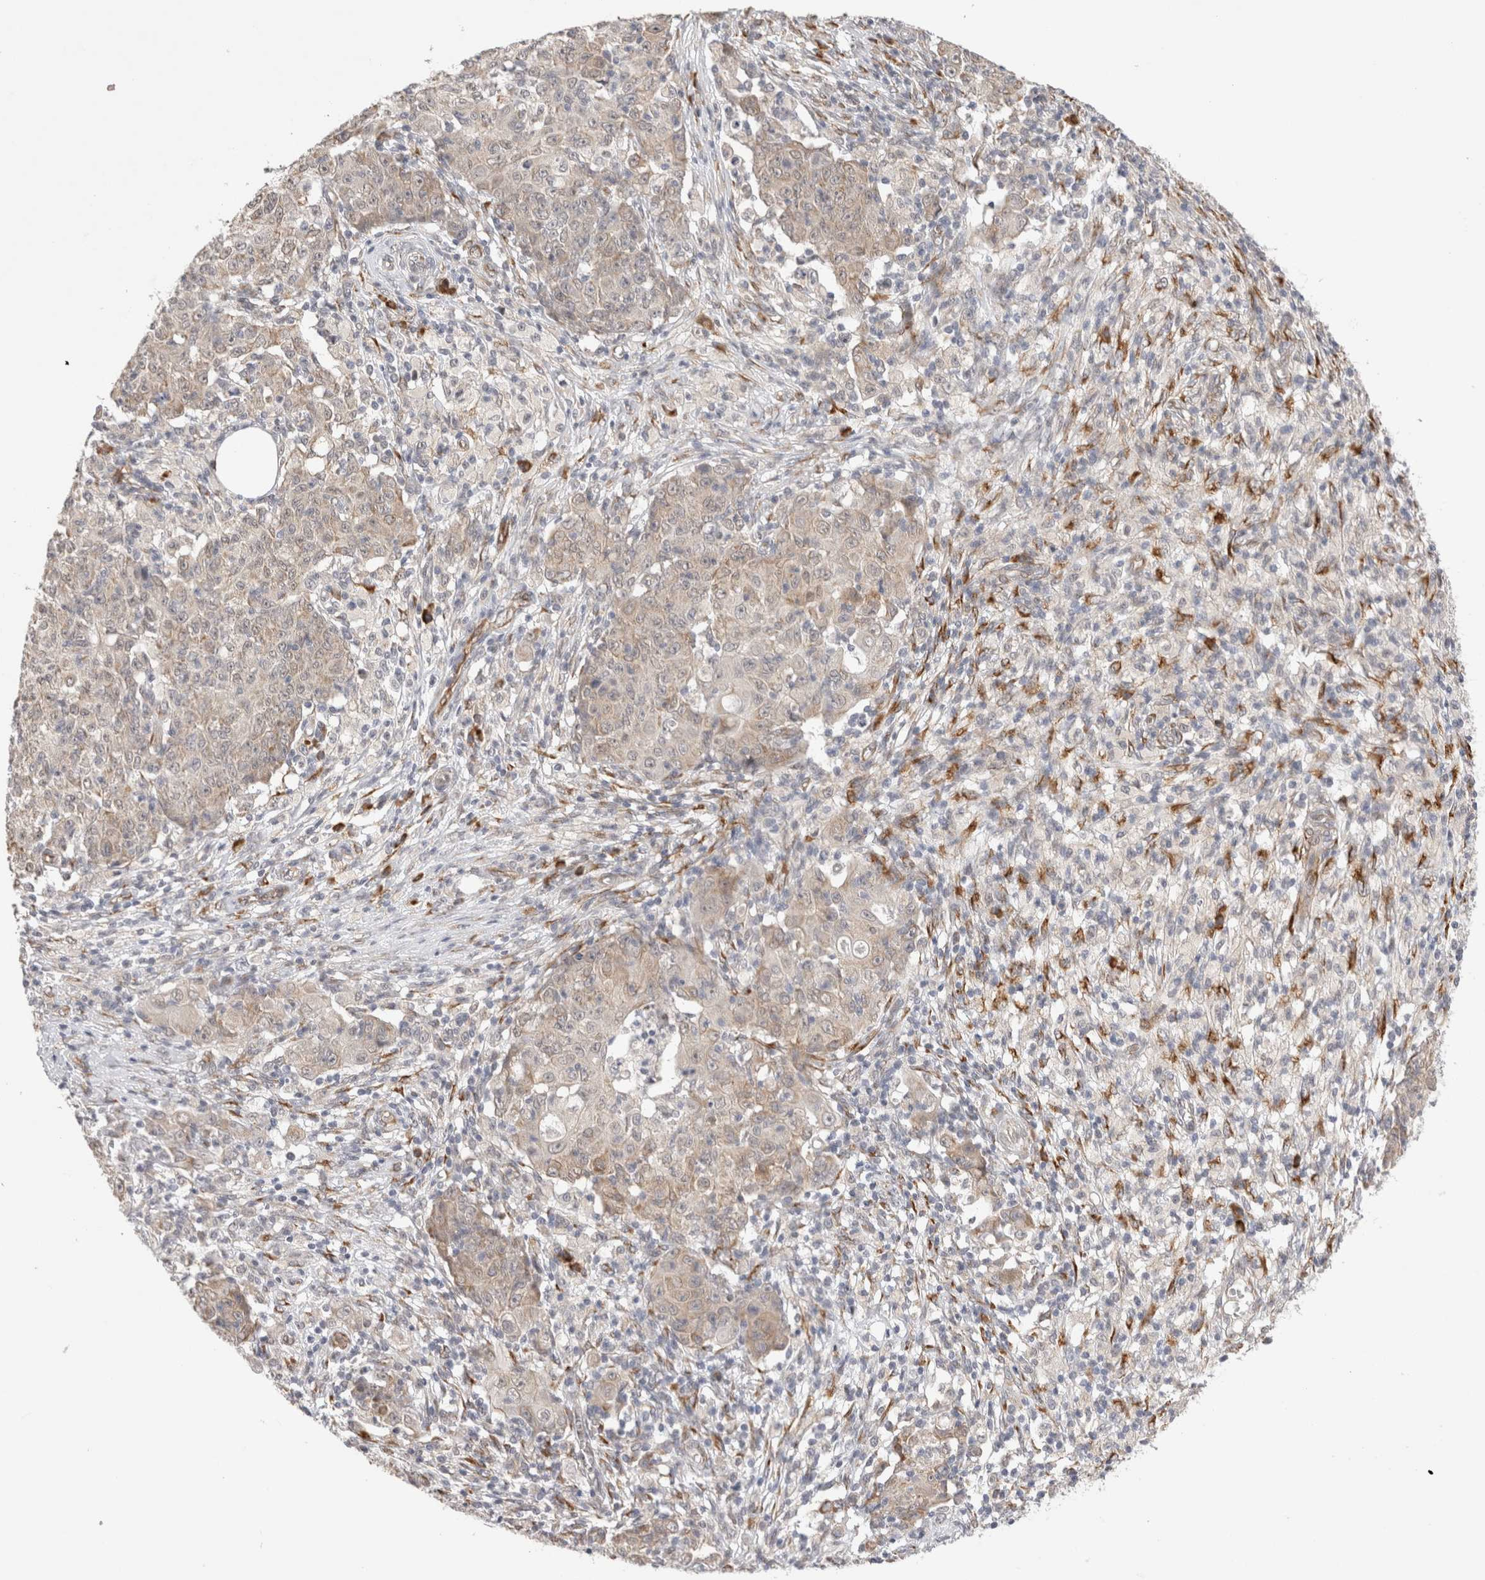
{"staining": {"intensity": "weak", "quantity": "25%-75%", "location": "cytoplasmic/membranous"}, "tissue": "ovarian cancer", "cell_type": "Tumor cells", "image_type": "cancer", "snomed": [{"axis": "morphology", "description": "Carcinoma, endometroid"}, {"axis": "topography", "description": "Ovary"}], "caption": "DAB immunohistochemical staining of human ovarian endometroid carcinoma shows weak cytoplasmic/membranous protein staining in approximately 25%-75% of tumor cells. The protein is stained brown, and the nuclei are stained in blue (DAB IHC with brightfield microscopy, high magnification).", "gene": "HDLBP", "patient": {"sex": "female", "age": 42}}